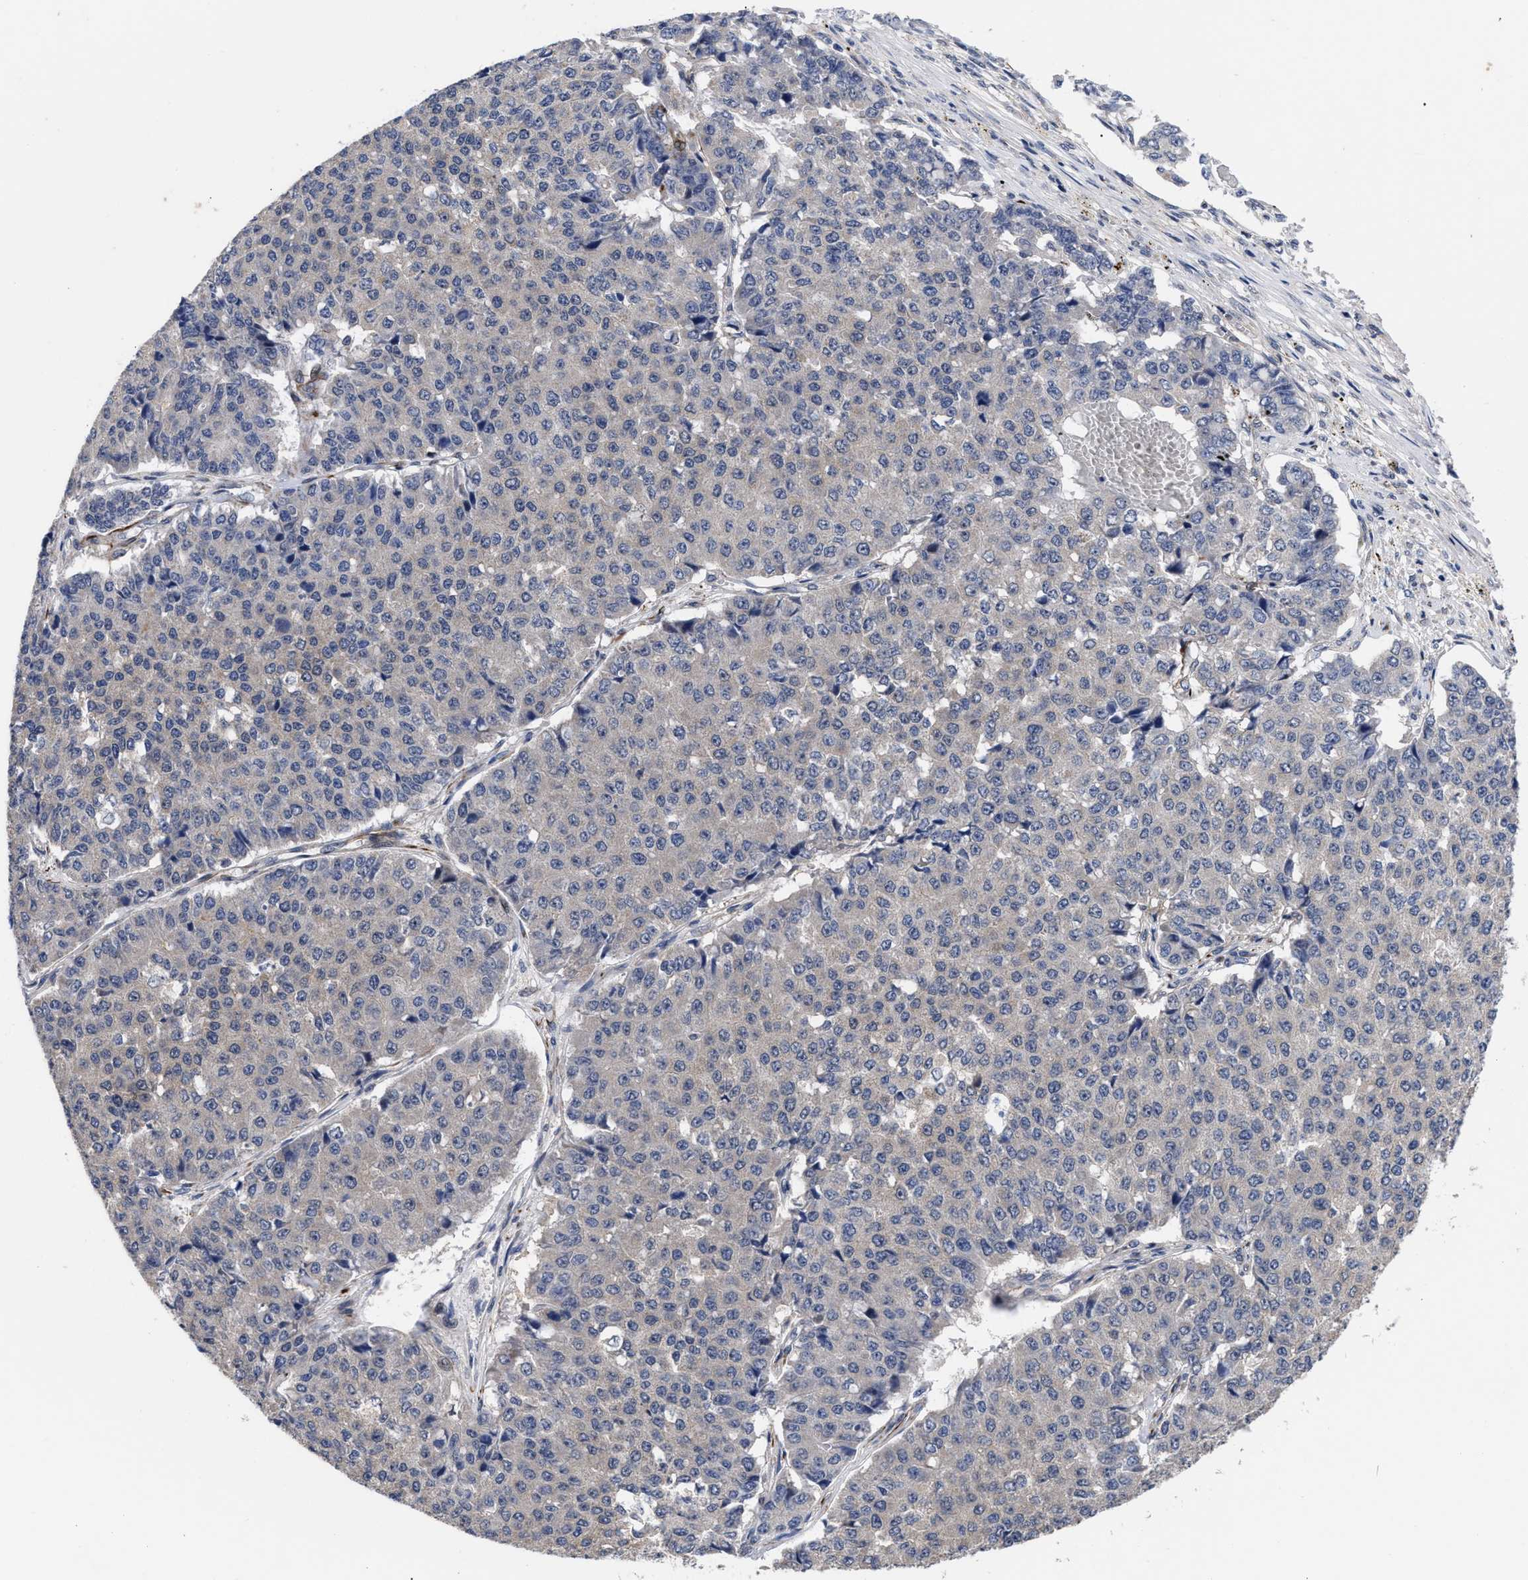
{"staining": {"intensity": "negative", "quantity": "none", "location": "none"}, "tissue": "pancreatic cancer", "cell_type": "Tumor cells", "image_type": "cancer", "snomed": [{"axis": "morphology", "description": "Adenocarcinoma, NOS"}, {"axis": "topography", "description": "Pancreas"}], "caption": "Immunohistochemistry (IHC) image of neoplastic tissue: pancreatic cancer (adenocarcinoma) stained with DAB (3,3'-diaminobenzidine) reveals no significant protein staining in tumor cells.", "gene": "CCN5", "patient": {"sex": "male", "age": 50}}